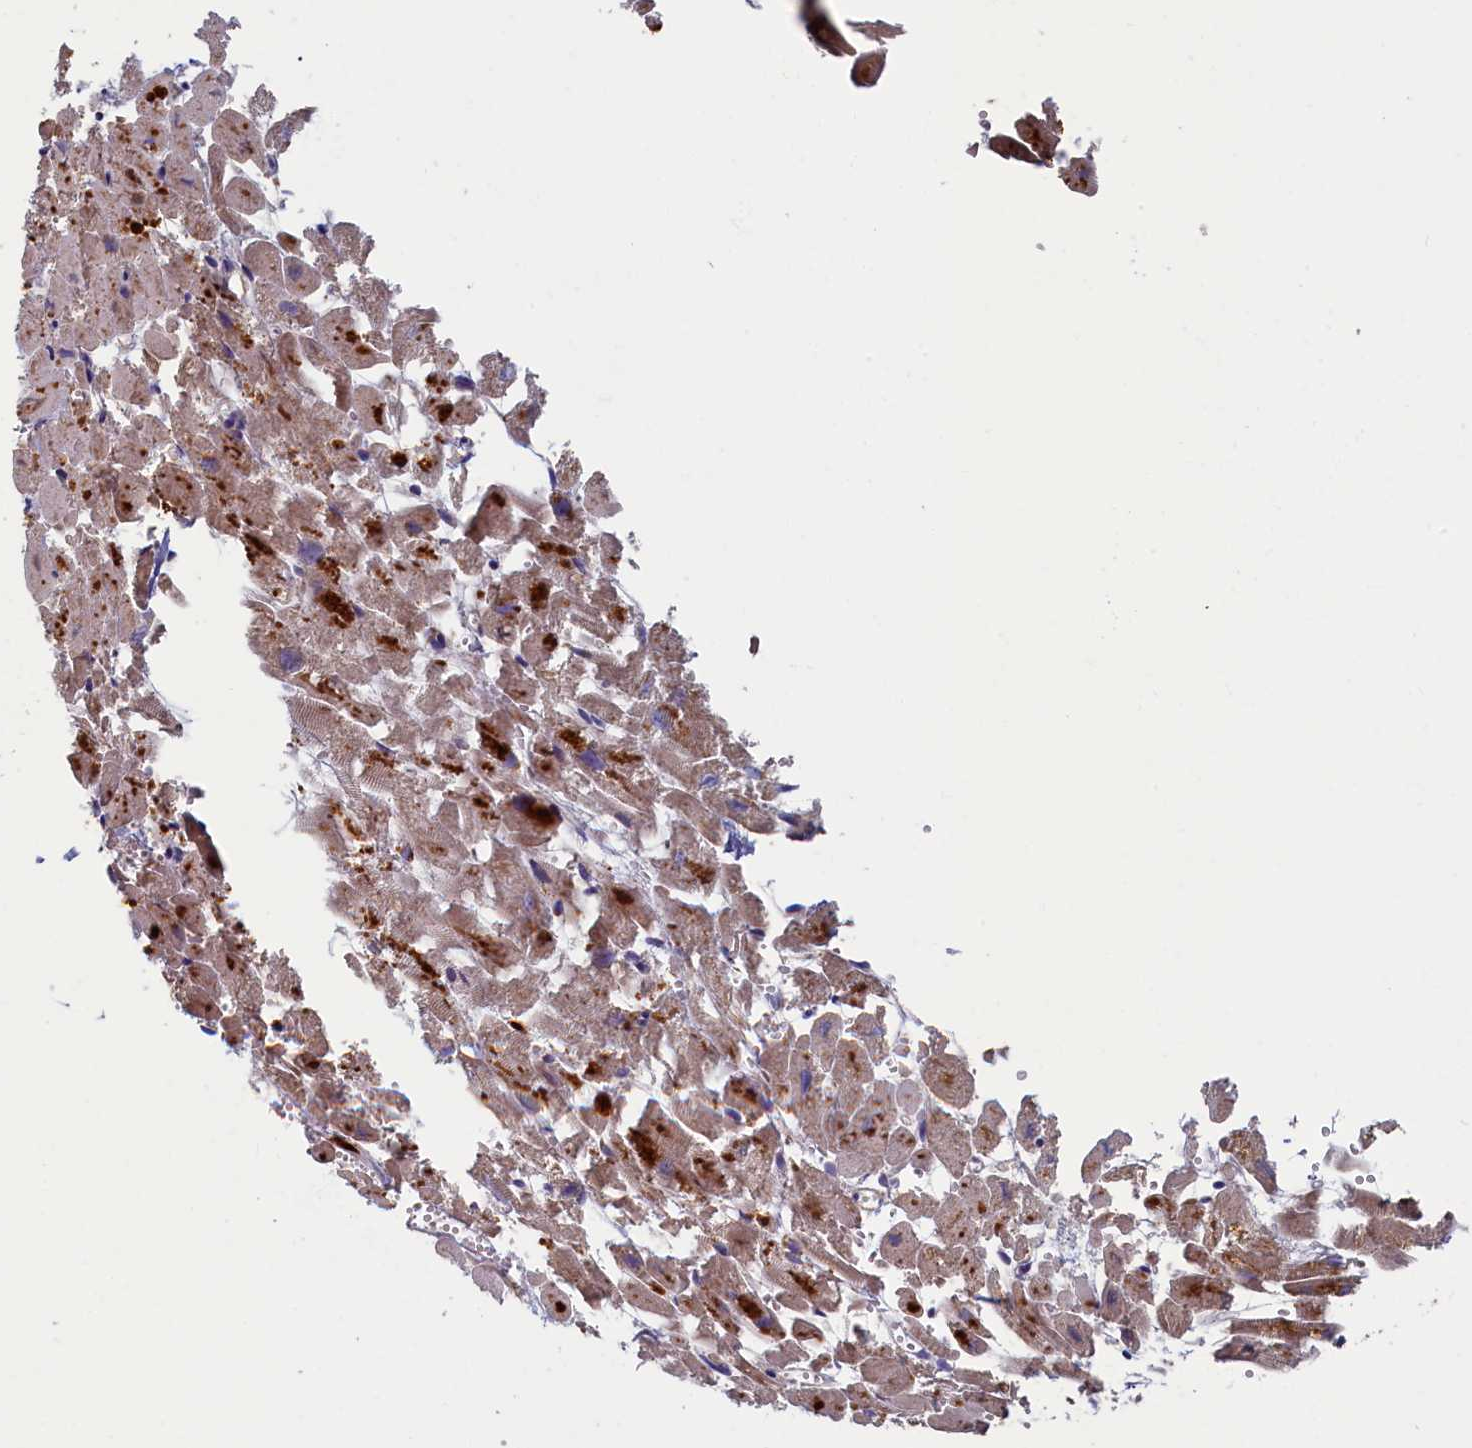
{"staining": {"intensity": "moderate", "quantity": "<25%", "location": "cytoplasmic/membranous"}, "tissue": "heart muscle", "cell_type": "Cardiomyocytes", "image_type": "normal", "snomed": [{"axis": "morphology", "description": "Normal tissue, NOS"}, {"axis": "topography", "description": "Heart"}], "caption": "Cardiomyocytes display low levels of moderate cytoplasmic/membranous expression in approximately <25% of cells in normal human heart muscle.", "gene": "TNK2", "patient": {"sex": "female", "age": 64}}